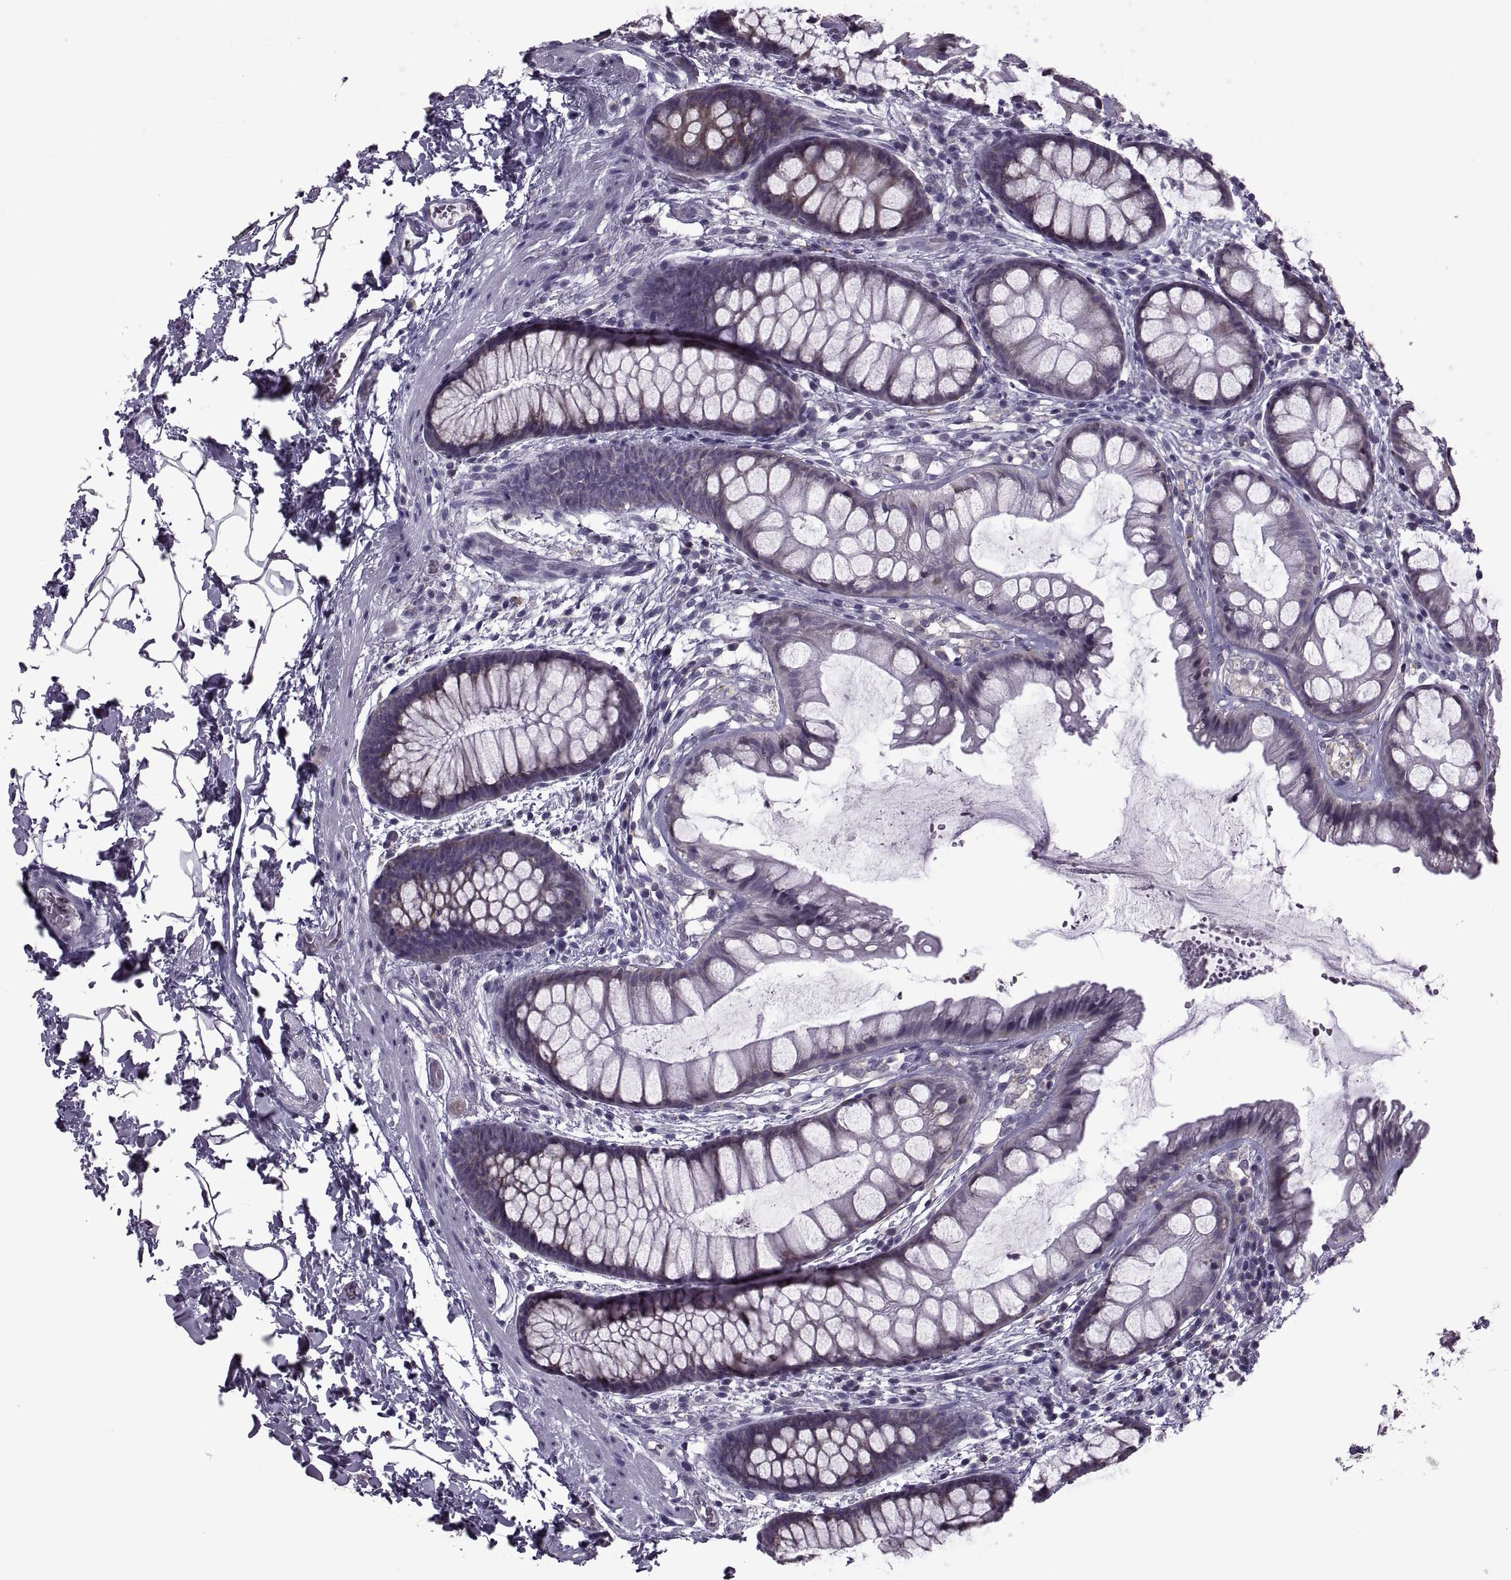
{"staining": {"intensity": "moderate", "quantity": "<25%", "location": "cytoplasmic/membranous"}, "tissue": "rectum", "cell_type": "Glandular cells", "image_type": "normal", "snomed": [{"axis": "morphology", "description": "Normal tissue, NOS"}, {"axis": "topography", "description": "Rectum"}], "caption": "A brown stain labels moderate cytoplasmic/membranous expression of a protein in glandular cells of normal rectum. The protein of interest is shown in brown color, while the nuclei are stained blue.", "gene": "PABPC1", "patient": {"sex": "female", "age": 62}}